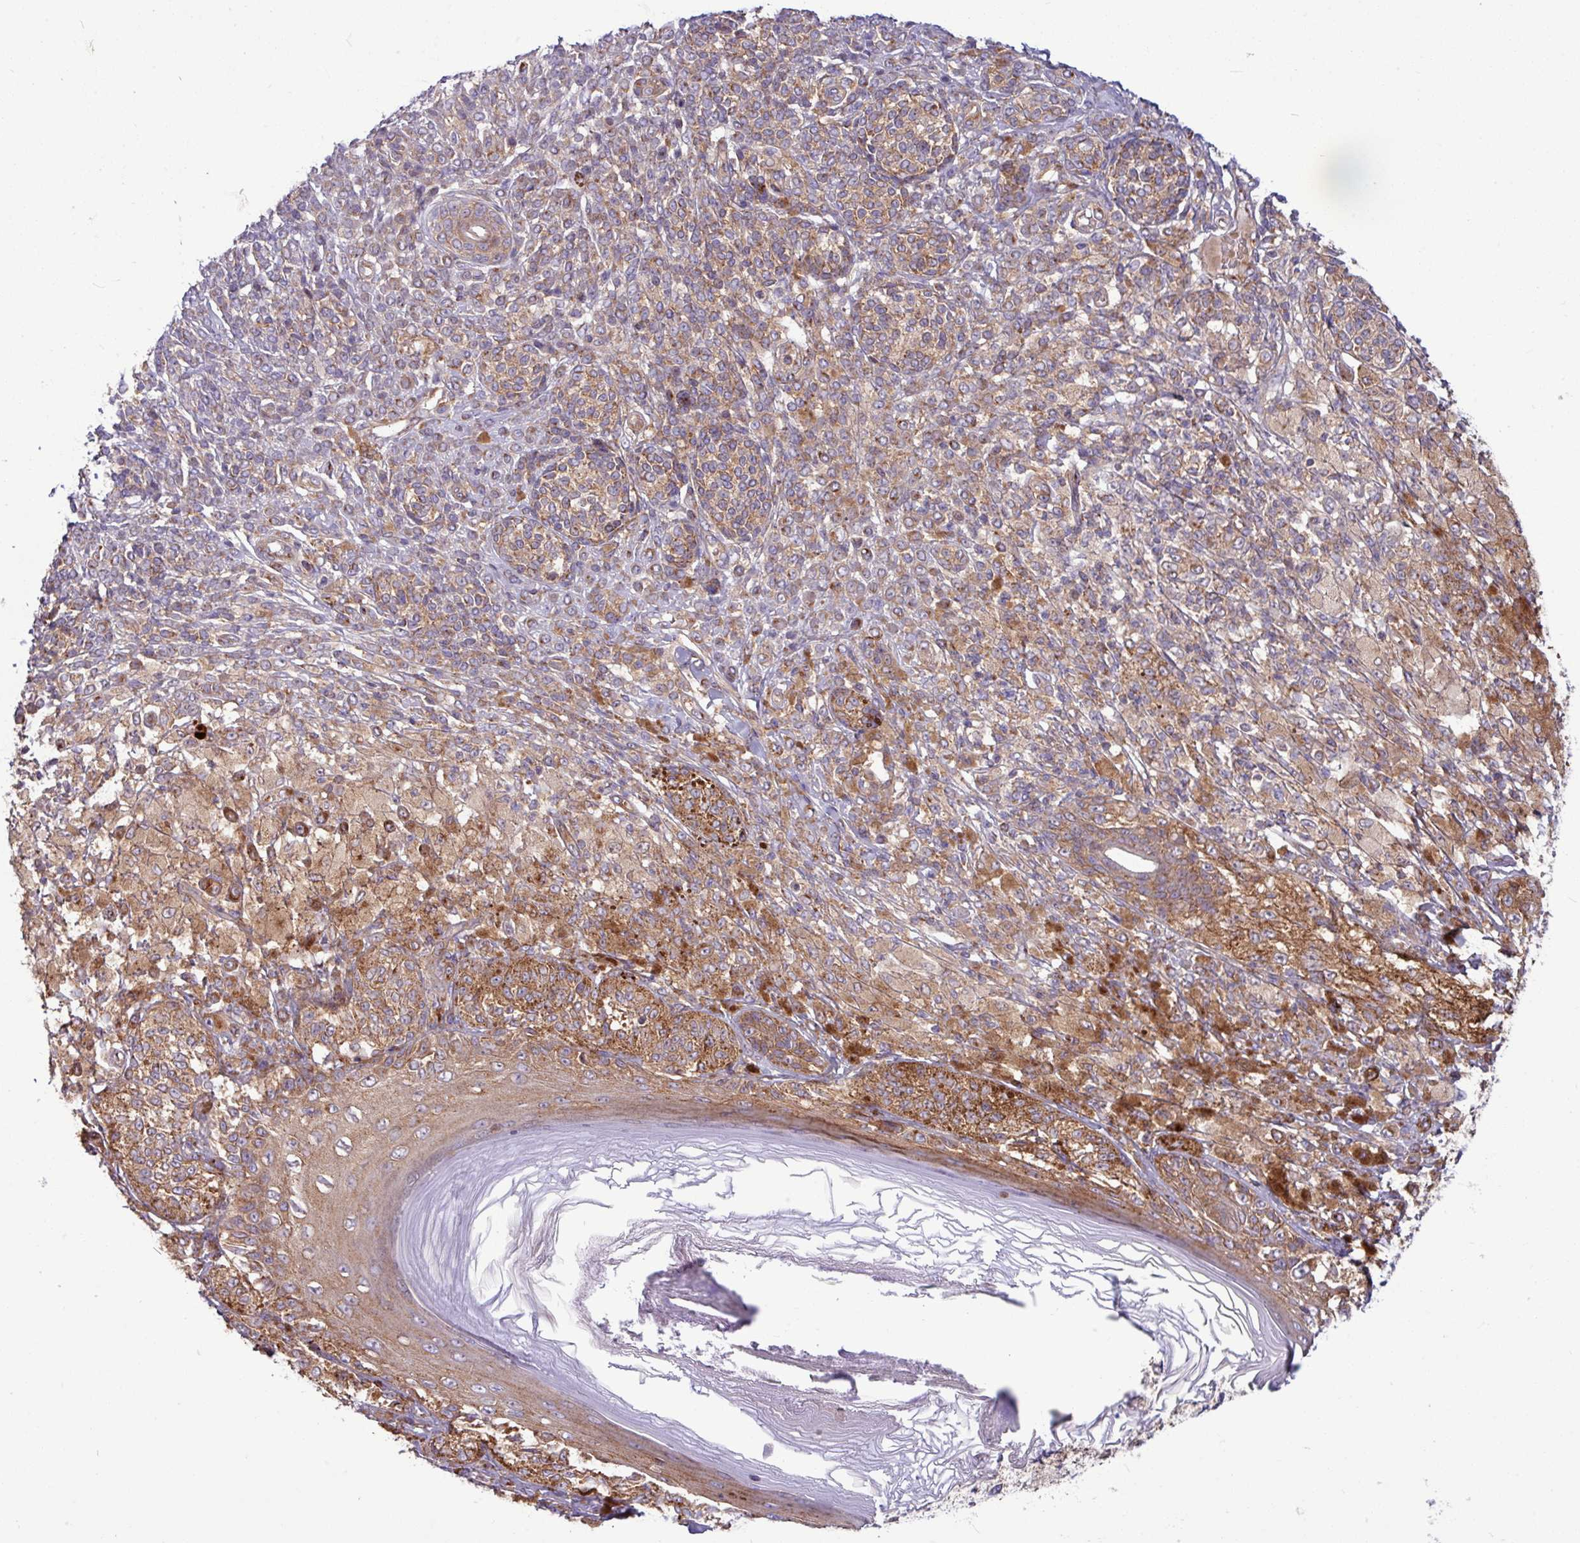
{"staining": {"intensity": "moderate", "quantity": ">75%", "location": "cytoplasmic/membranous"}, "tissue": "melanoma", "cell_type": "Tumor cells", "image_type": "cancer", "snomed": [{"axis": "morphology", "description": "Malignant melanoma, NOS"}, {"axis": "topography", "description": "Skin"}], "caption": "Moderate cytoplasmic/membranous expression for a protein is identified in approximately >75% of tumor cells of malignant melanoma using immunohistochemistry.", "gene": "LSM12", "patient": {"sex": "male", "age": 42}}